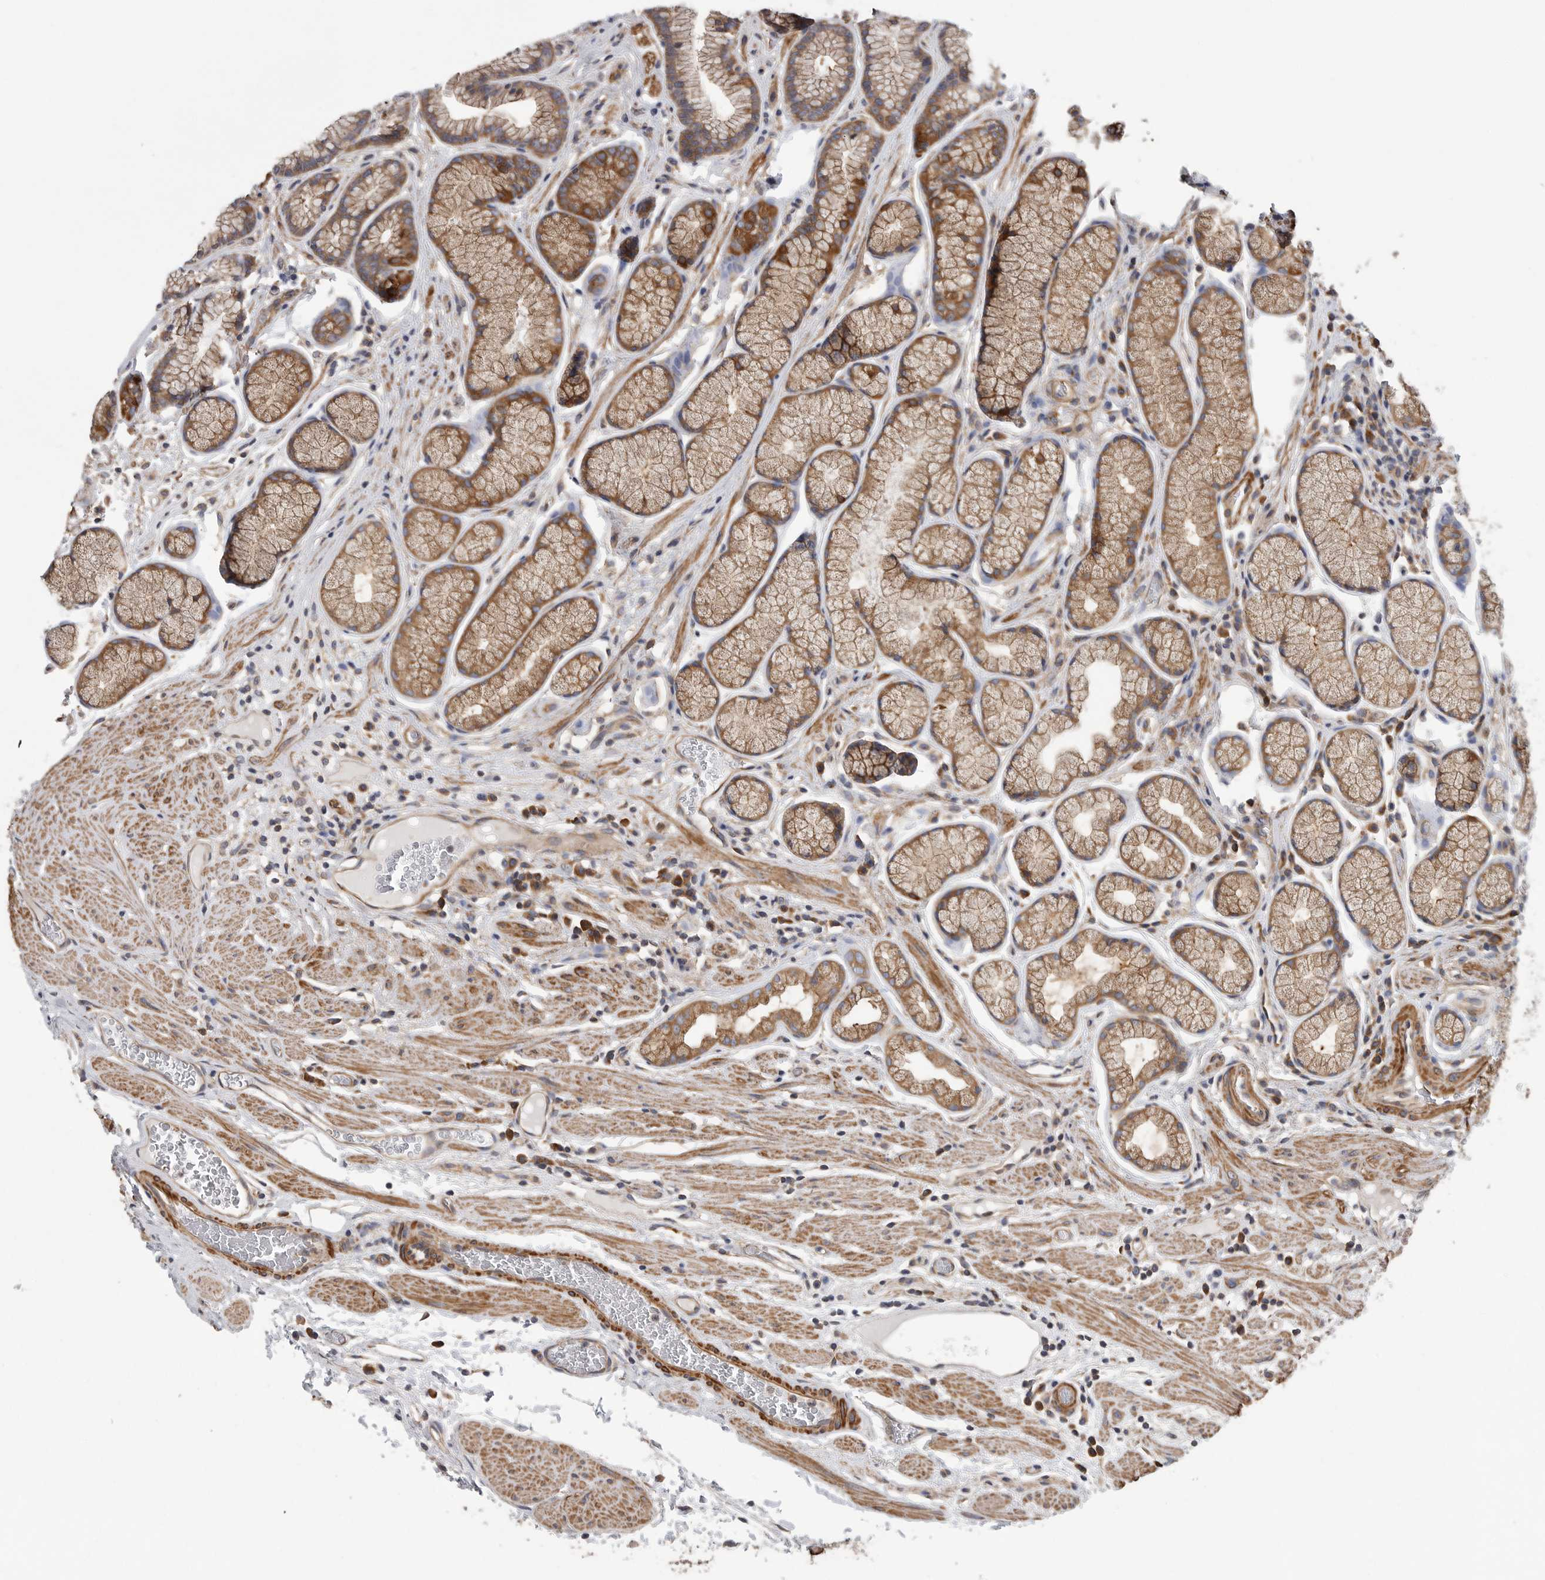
{"staining": {"intensity": "moderate", "quantity": ">75%", "location": "cytoplasmic/membranous"}, "tissue": "stomach", "cell_type": "Glandular cells", "image_type": "normal", "snomed": [{"axis": "morphology", "description": "Normal tissue, NOS"}, {"axis": "topography", "description": "Stomach"}], "caption": "Human stomach stained with a brown dye displays moderate cytoplasmic/membranous positive positivity in approximately >75% of glandular cells.", "gene": "OXR1", "patient": {"sex": "male", "age": 42}}